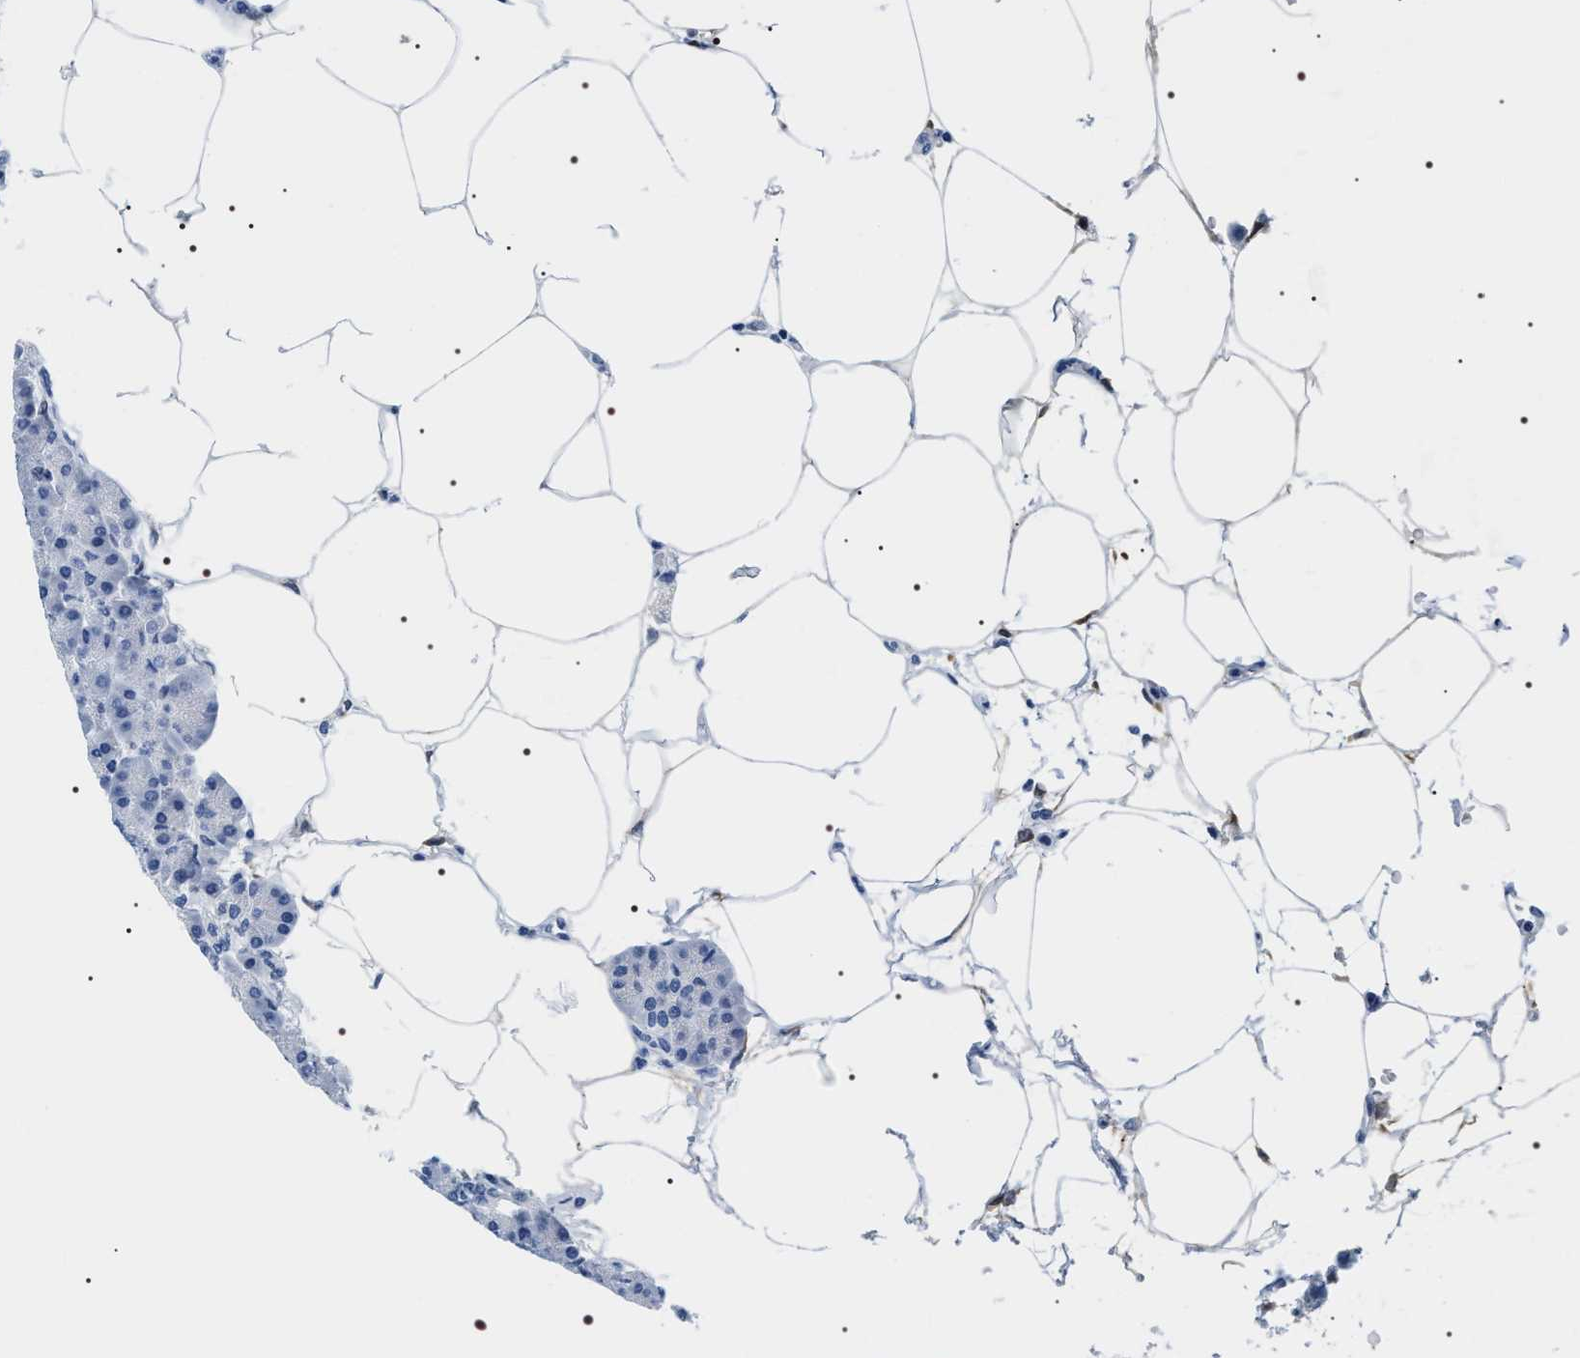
{"staining": {"intensity": "negative", "quantity": "none", "location": "none"}, "tissue": "pancreas", "cell_type": "Exocrine glandular cells", "image_type": "normal", "snomed": [{"axis": "morphology", "description": "Normal tissue, NOS"}, {"axis": "topography", "description": "Pancreas"}], "caption": "This is a histopathology image of immunohistochemistry staining of unremarkable pancreas, which shows no expression in exocrine glandular cells.", "gene": "ADH4", "patient": {"sex": "female", "age": 70}}